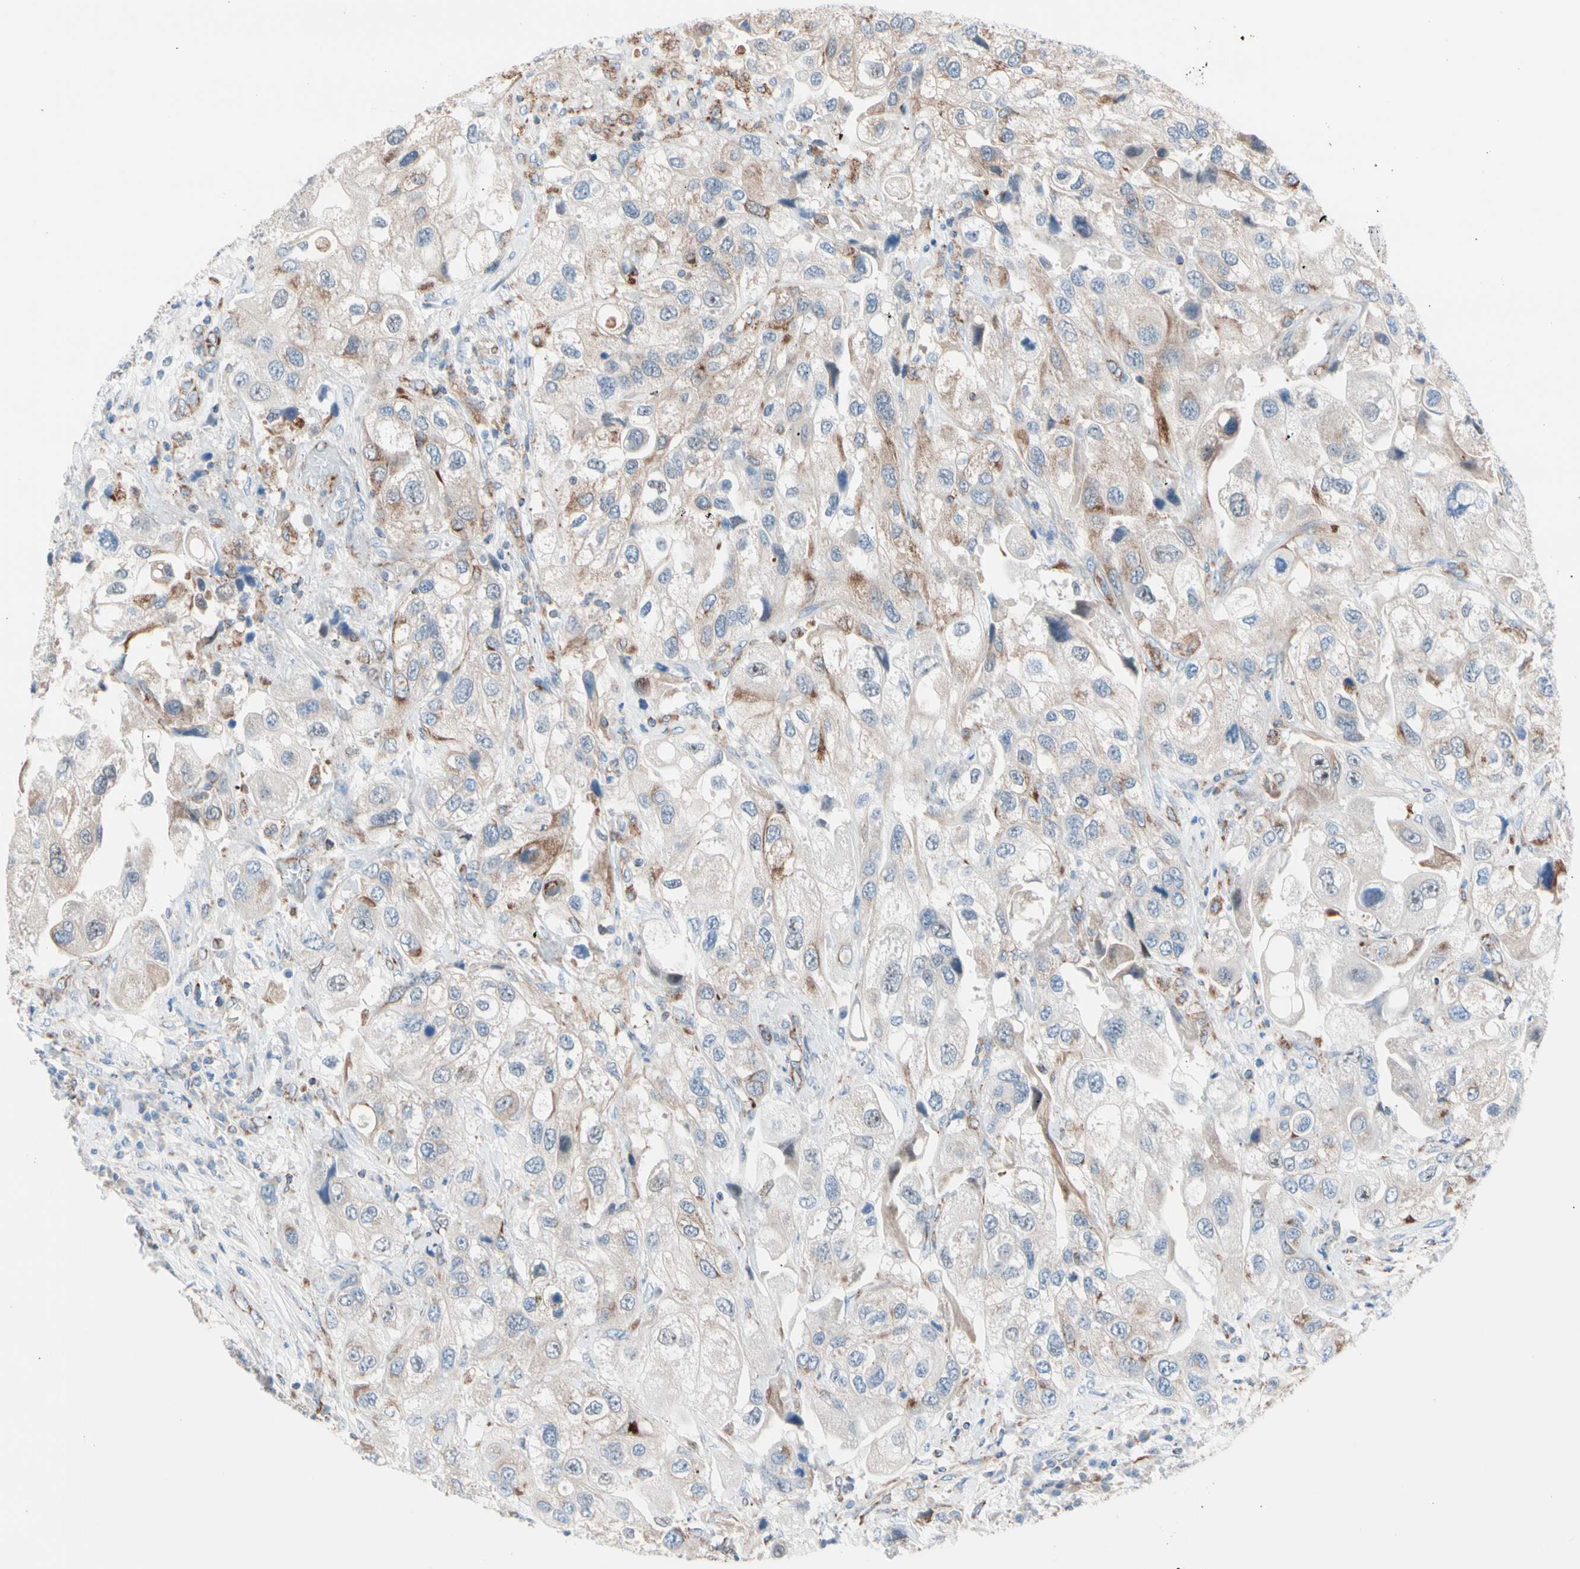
{"staining": {"intensity": "moderate", "quantity": "<25%", "location": "cytoplasmic/membranous"}, "tissue": "urothelial cancer", "cell_type": "Tumor cells", "image_type": "cancer", "snomed": [{"axis": "morphology", "description": "Urothelial carcinoma, High grade"}, {"axis": "topography", "description": "Urinary bladder"}], "caption": "Immunohistochemistry (IHC) image of urothelial carcinoma (high-grade) stained for a protein (brown), which exhibits low levels of moderate cytoplasmic/membranous positivity in approximately <25% of tumor cells.", "gene": "HK1", "patient": {"sex": "female", "age": 64}}